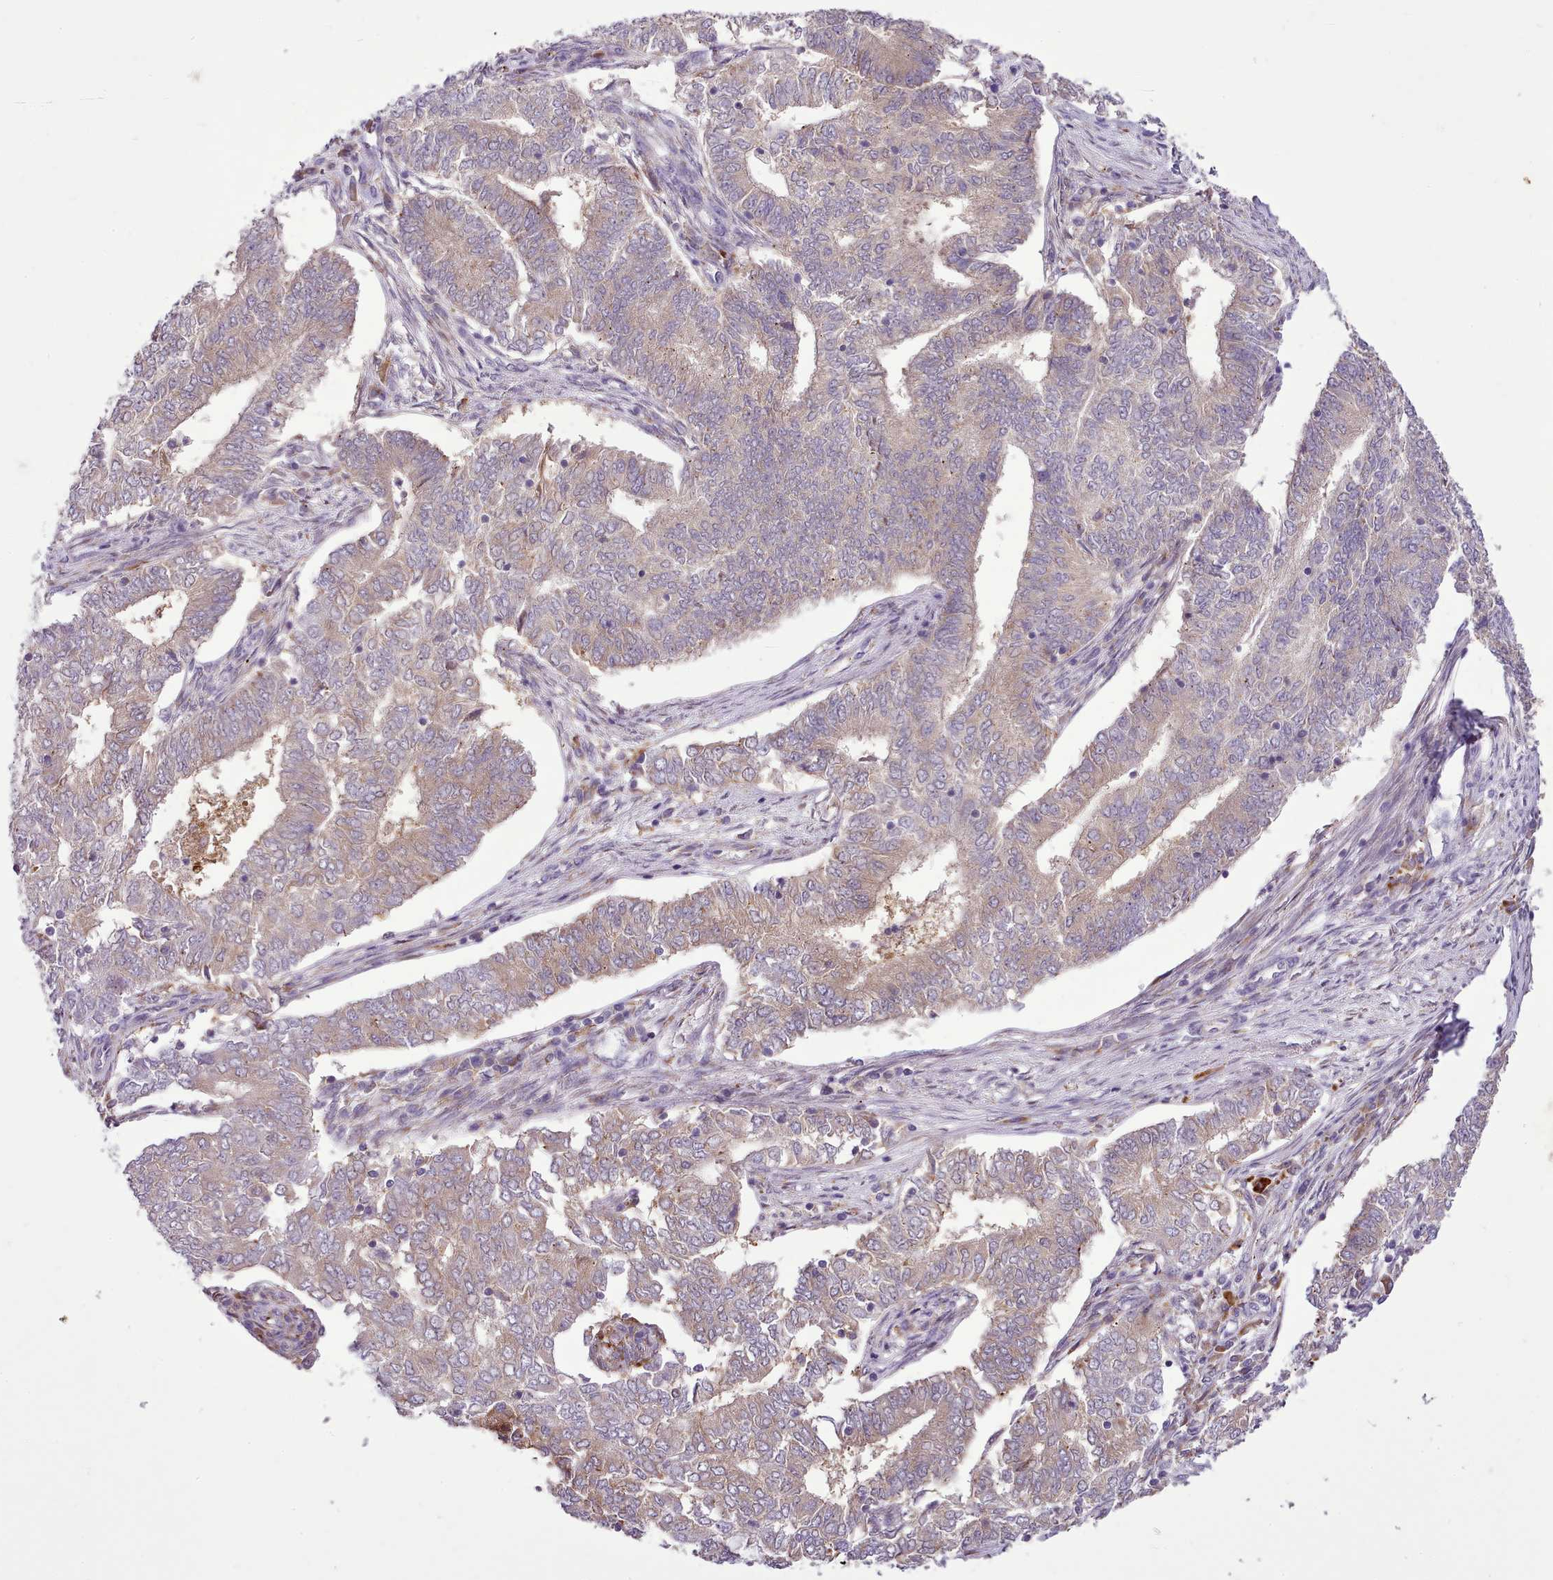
{"staining": {"intensity": "weak", "quantity": "25%-75%", "location": "cytoplasmic/membranous"}, "tissue": "endometrial cancer", "cell_type": "Tumor cells", "image_type": "cancer", "snomed": [{"axis": "morphology", "description": "Adenocarcinoma, NOS"}, {"axis": "topography", "description": "Endometrium"}], "caption": "Adenocarcinoma (endometrial) stained for a protein (brown) displays weak cytoplasmic/membranous positive expression in about 25%-75% of tumor cells.", "gene": "FAM83E", "patient": {"sex": "female", "age": 62}}